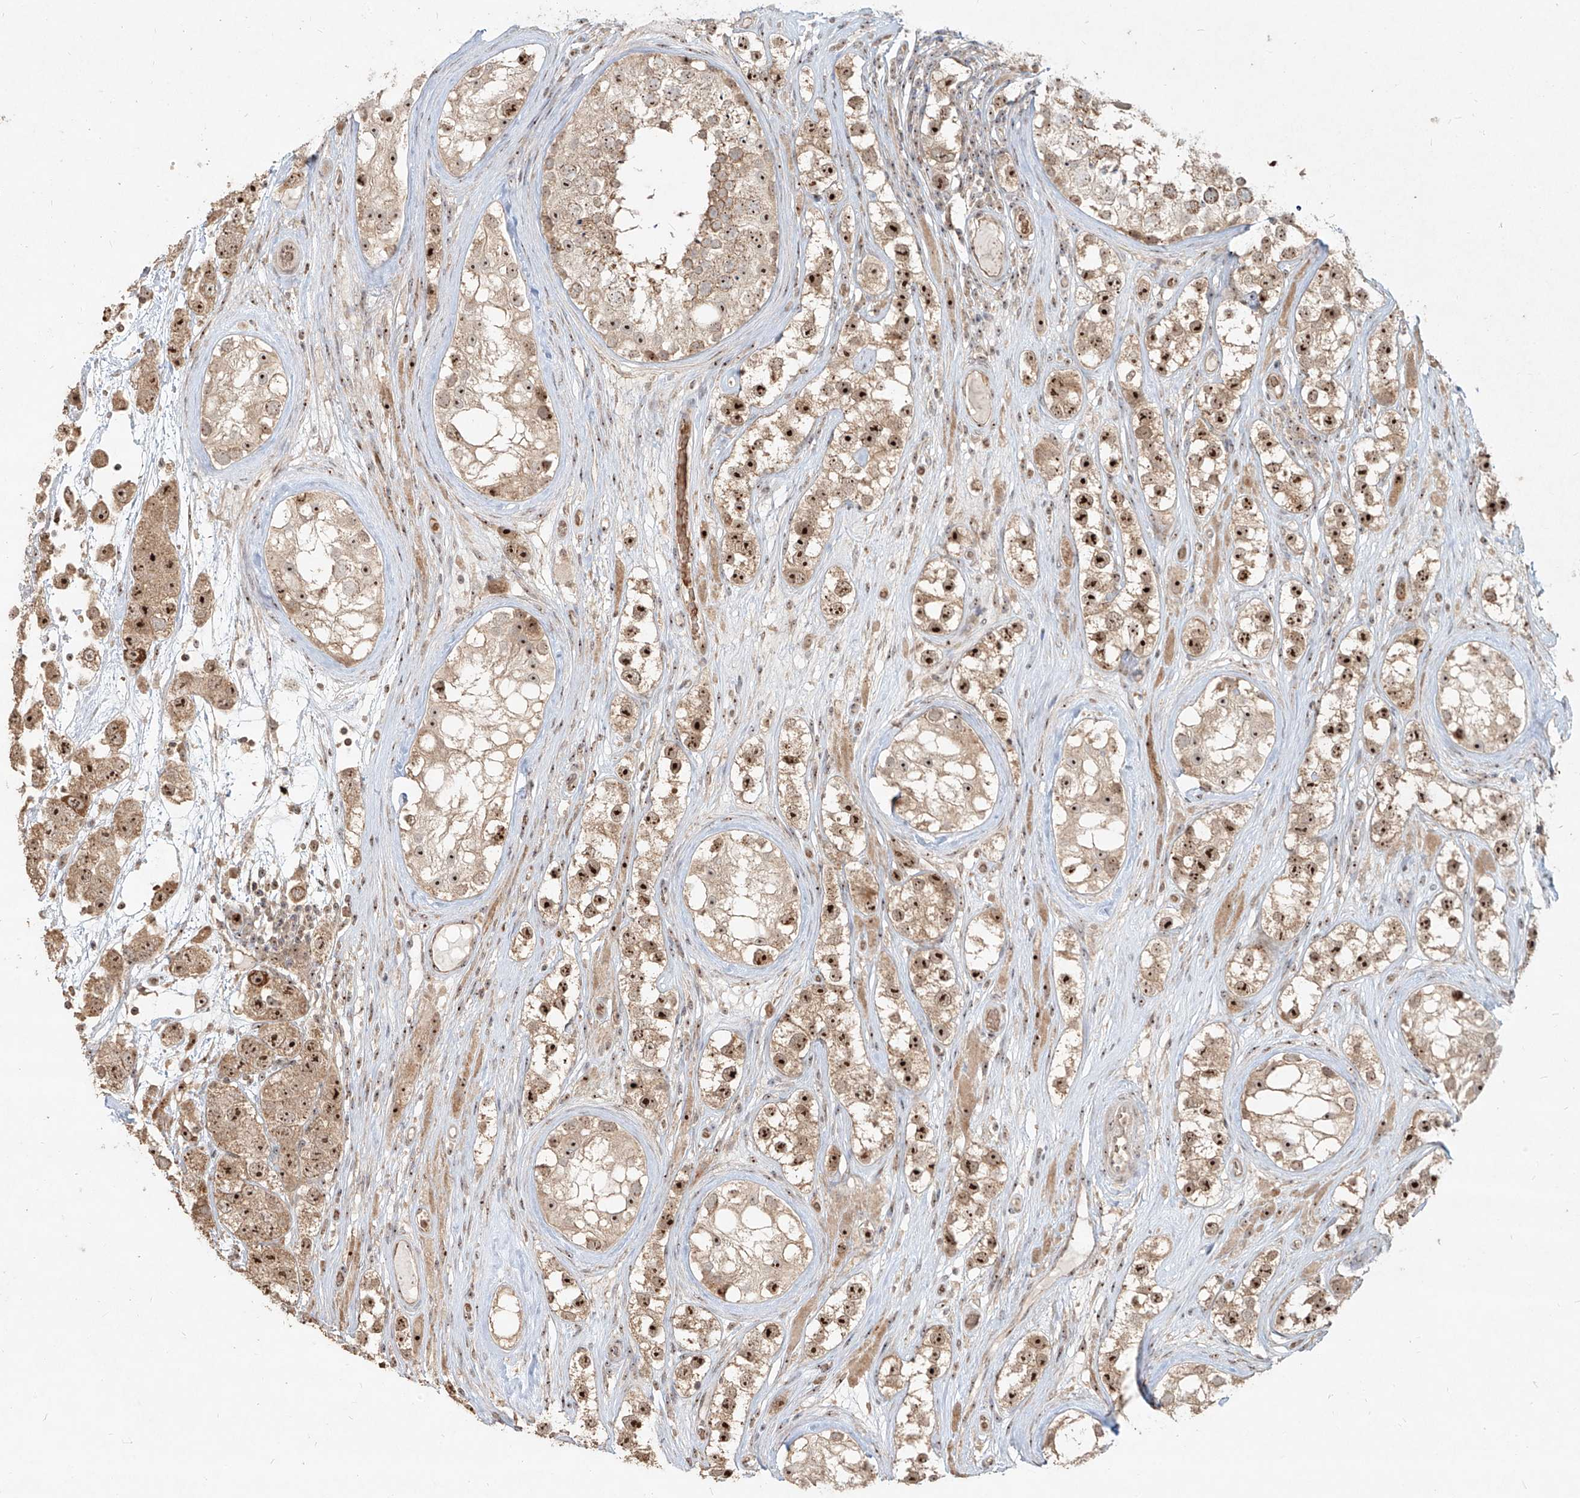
{"staining": {"intensity": "moderate", "quantity": ">75%", "location": "cytoplasmic/membranous,nuclear"}, "tissue": "testis cancer", "cell_type": "Tumor cells", "image_type": "cancer", "snomed": [{"axis": "morphology", "description": "Seminoma, NOS"}, {"axis": "topography", "description": "Testis"}], "caption": "A histopathology image of testis seminoma stained for a protein demonstrates moderate cytoplasmic/membranous and nuclear brown staining in tumor cells.", "gene": "BYSL", "patient": {"sex": "male", "age": 28}}